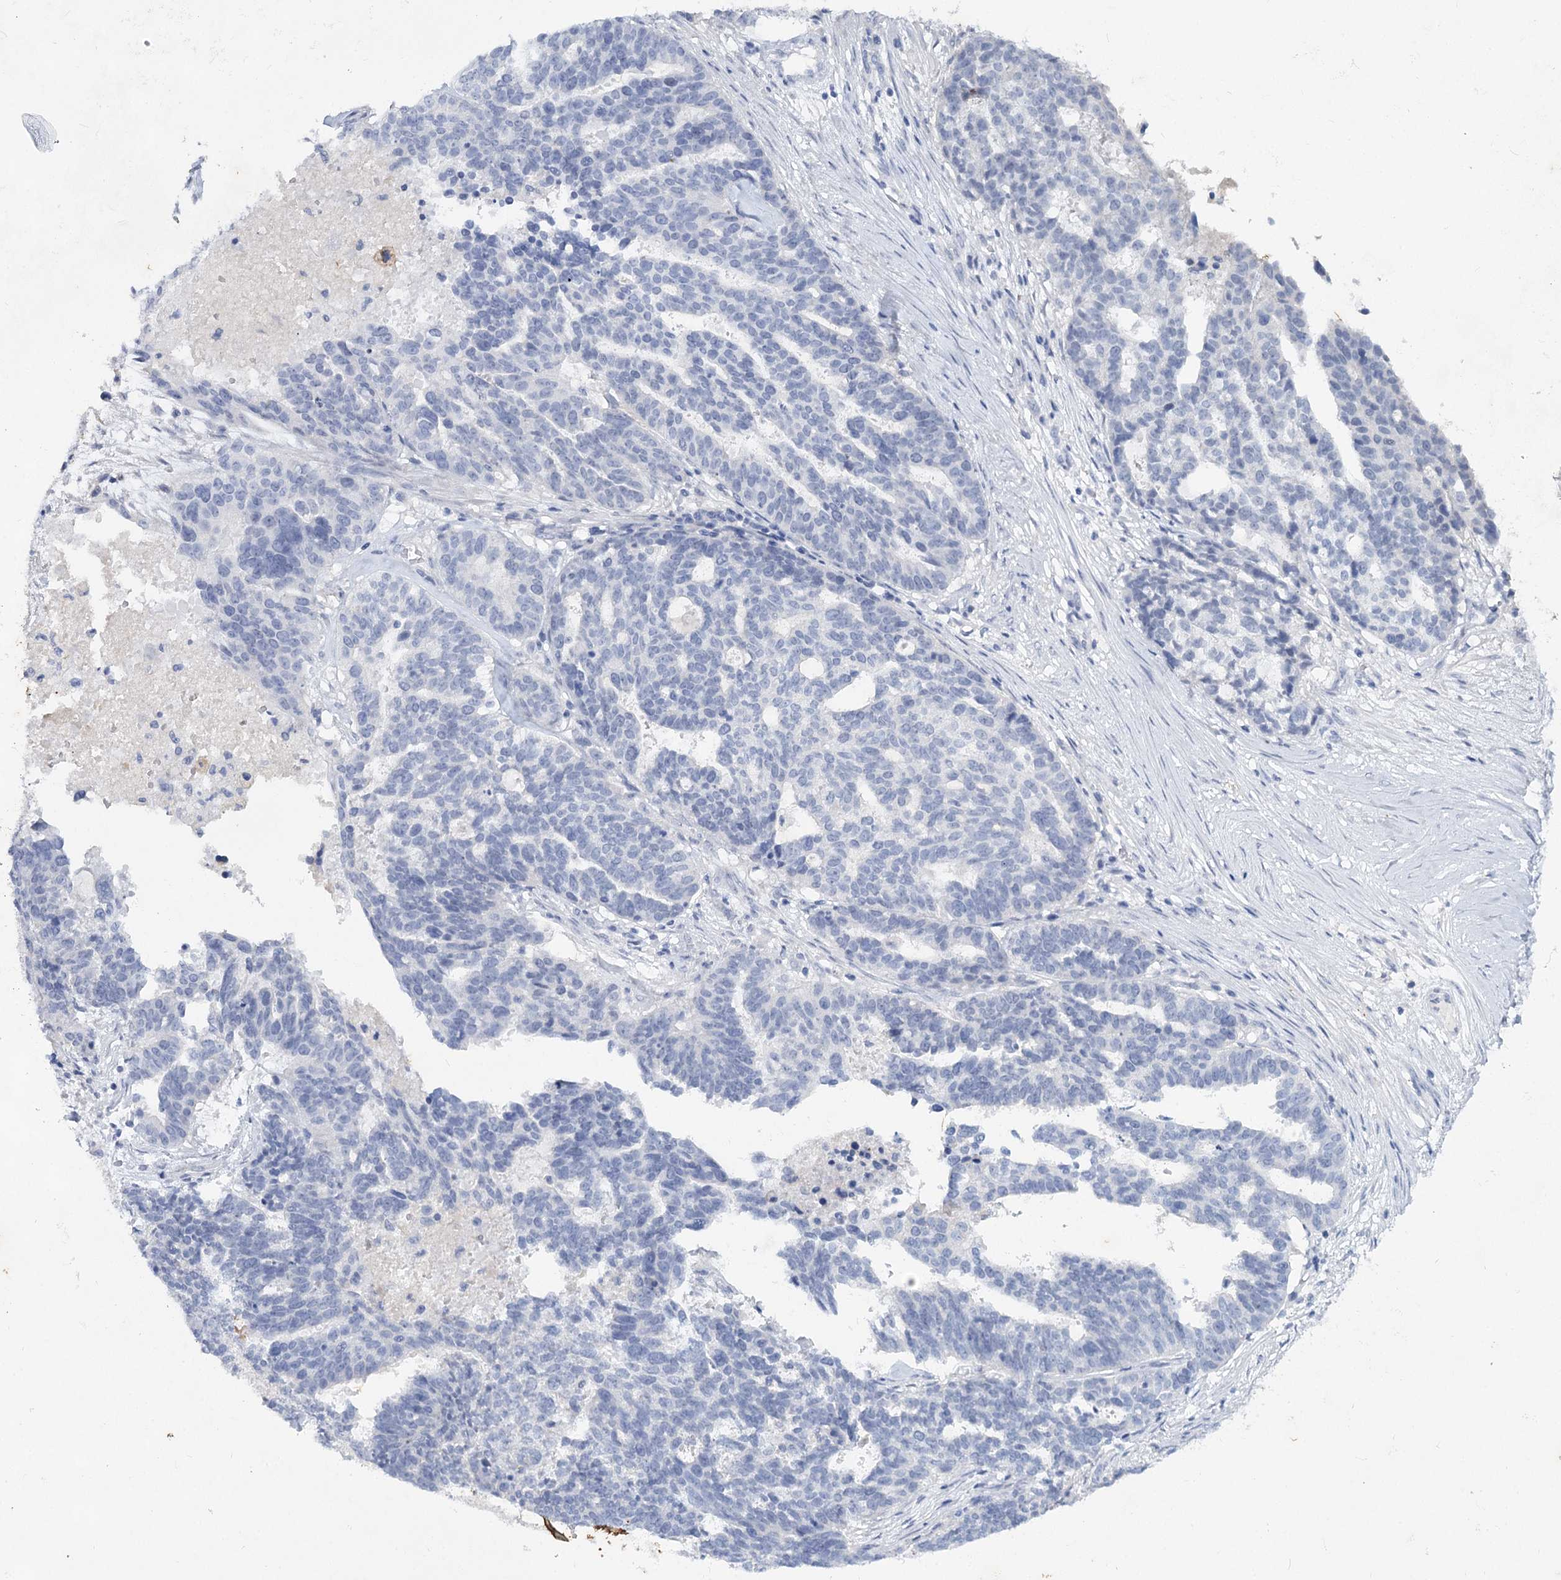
{"staining": {"intensity": "negative", "quantity": "none", "location": "none"}, "tissue": "ovarian cancer", "cell_type": "Tumor cells", "image_type": "cancer", "snomed": [{"axis": "morphology", "description": "Cystadenocarcinoma, serous, NOS"}, {"axis": "topography", "description": "Ovary"}], "caption": "Micrograph shows no significant protein expression in tumor cells of serous cystadenocarcinoma (ovarian). The staining is performed using DAB (3,3'-diaminobenzidine) brown chromogen with nuclei counter-stained in using hematoxylin.", "gene": "CCDC73", "patient": {"sex": "female", "age": 59}}